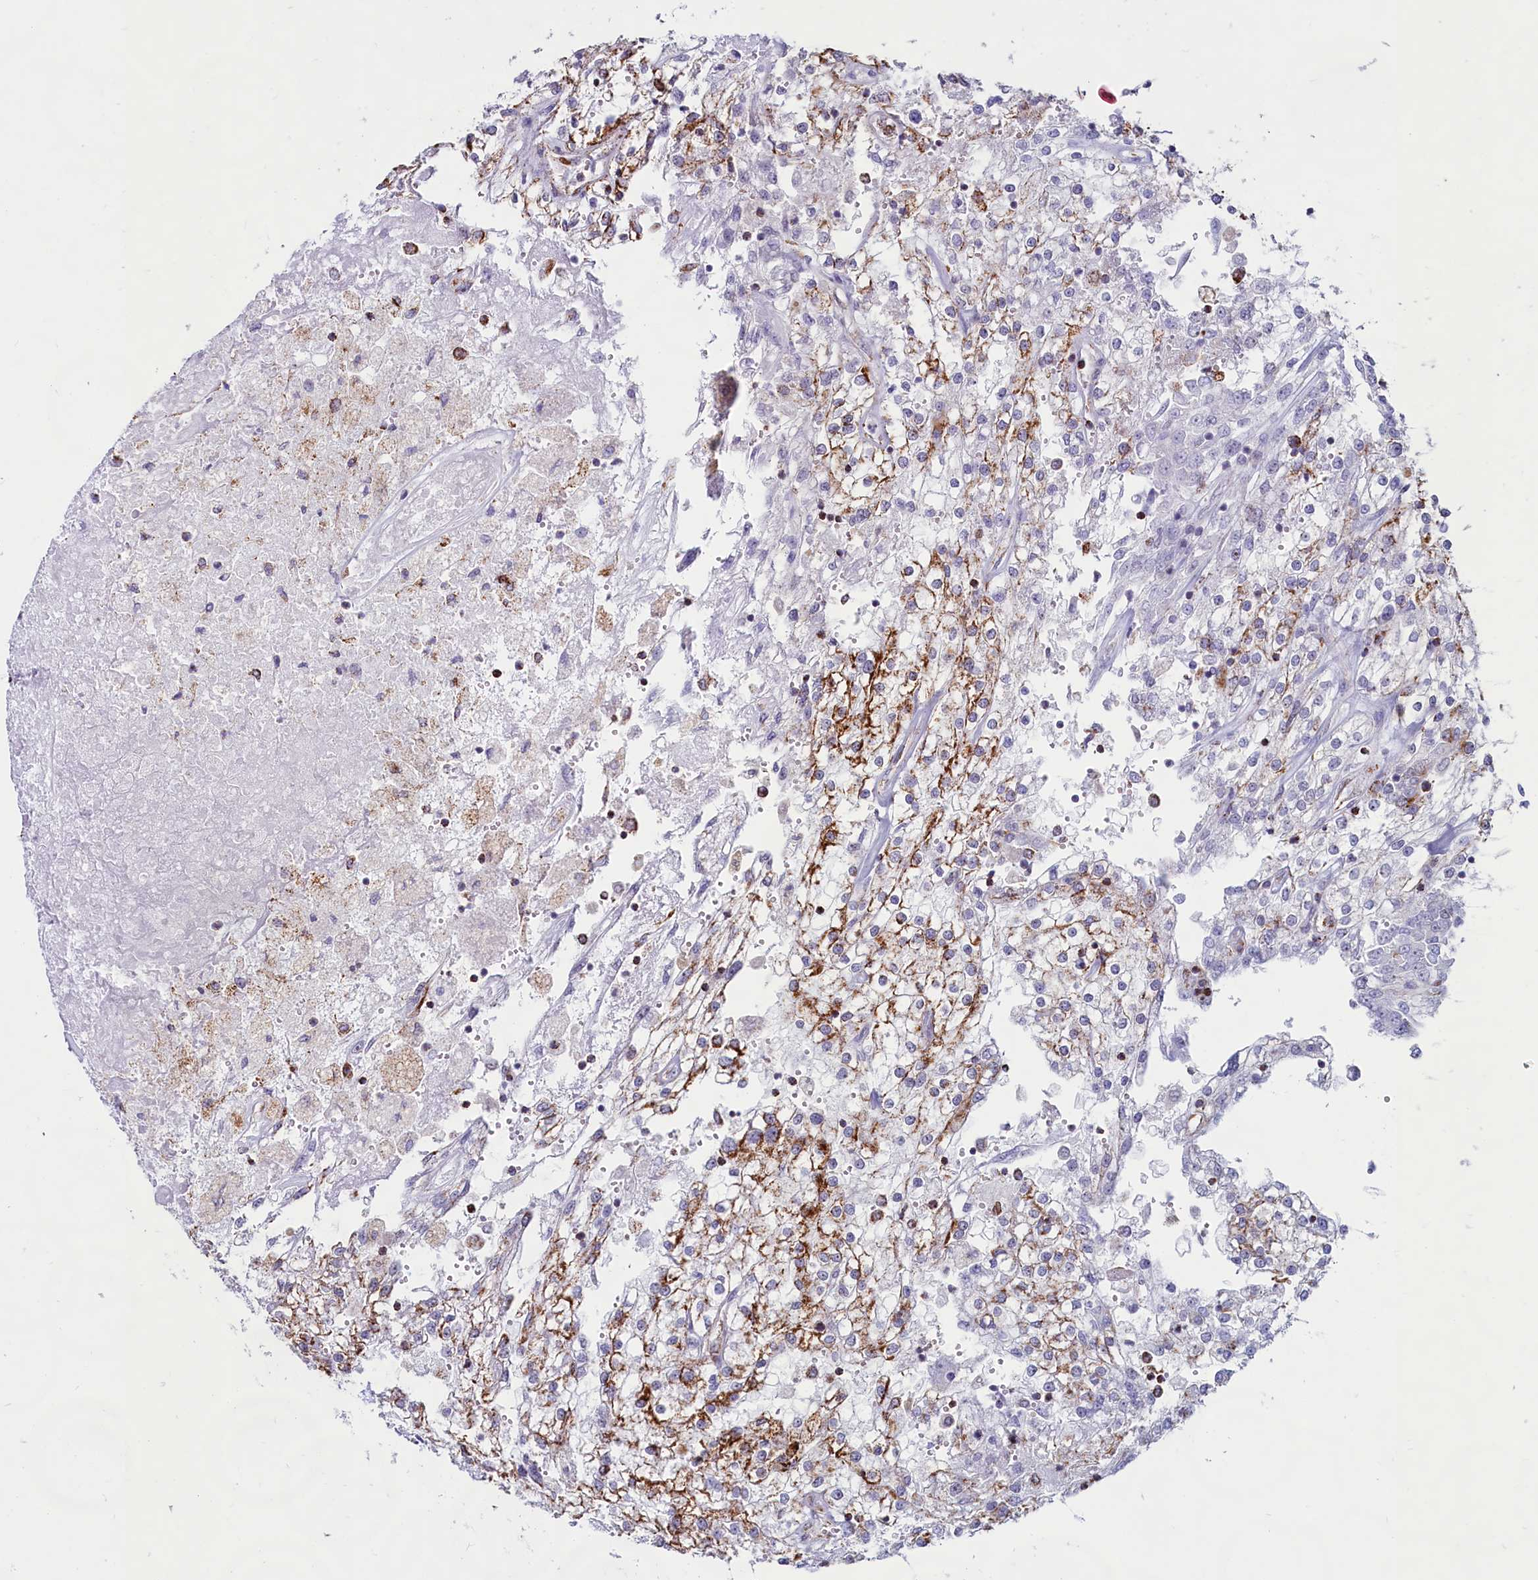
{"staining": {"intensity": "strong", "quantity": "25%-75%", "location": "cytoplasmic/membranous"}, "tissue": "renal cancer", "cell_type": "Tumor cells", "image_type": "cancer", "snomed": [{"axis": "morphology", "description": "Adenocarcinoma, NOS"}, {"axis": "topography", "description": "Kidney"}], "caption": "Human renal adenocarcinoma stained for a protein (brown) reveals strong cytoplasmic/membranous positive expression in about 25%-75% of tumor cells.", "gene": "C1D", "patient": {"sex": "female", "age": 52}}